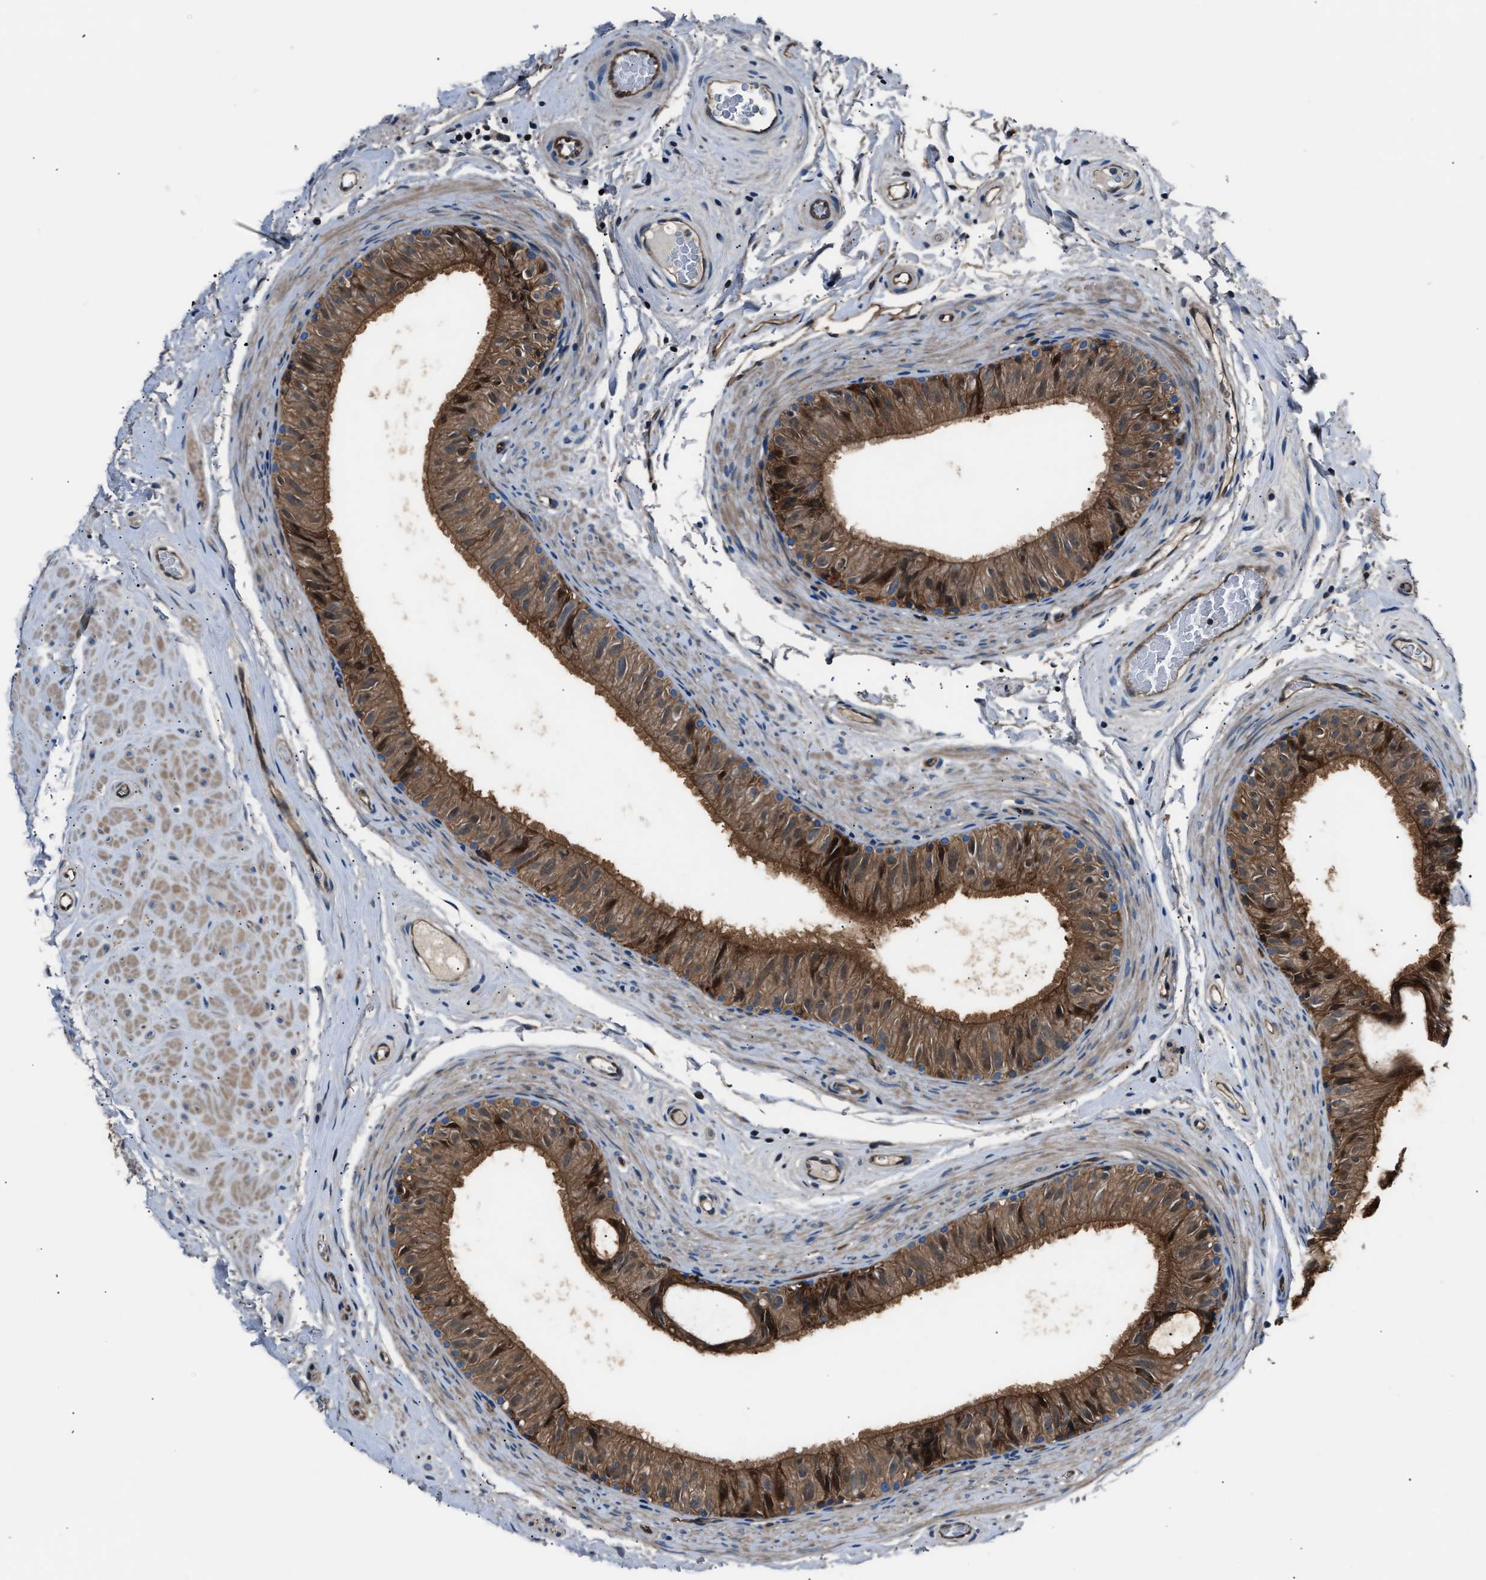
{"staining": {"intensity": "strong", "quantity": ">75%", "location": "cytoplasmic/membranous"}, "tissue": "epididymis", "cell_type": "Glandular cells", "image_type": "normal", "snomed": [{"axis": "morphology", "description": "Normal tissue, NOS"}, {"axis": "topography", "description": "Epididymis"}], "caption": "Glandular cells demonstrate high levels of strong cytoplasmic/membranous staining in approximately >75% of cells in benign epididymis.", "gene": "ENSG00000281039", "patient": {"sex": "male", "age": 34}}